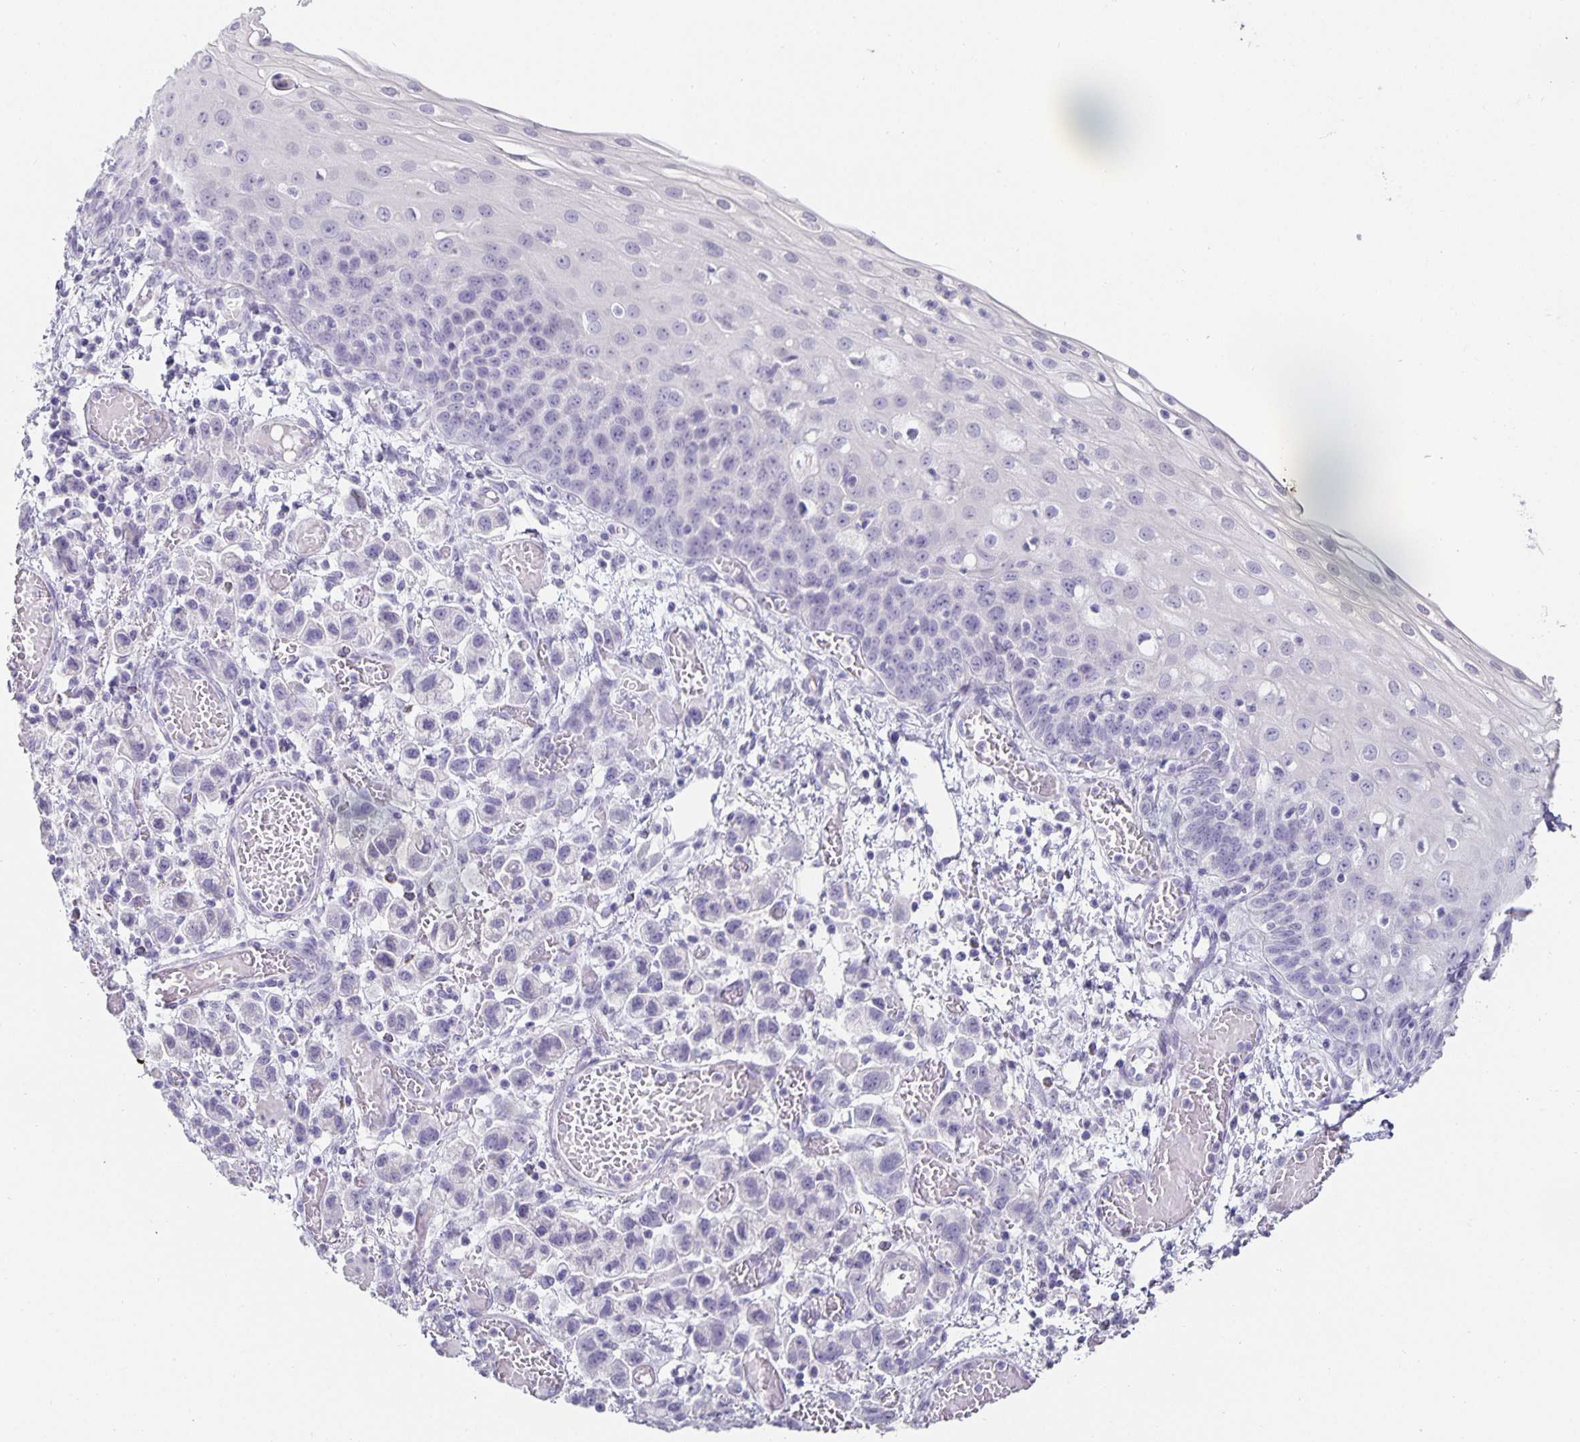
{"staining": {"intensity": "negative", "quantity": "none", "location": "none"}, "tissue": "esophagus", "cell_type": "Squamous epithelial cells", "image_type": "normal", "snomed": [{"axis": "morphology", "description": "Normal tissue, NOS"}, {"axis": "morphology", "description": "Adenocarcinoma, NOS"}, {"axis": "topography", "description": "Esophagus"}], "caption": "An image of esophagus stained for a protein shows no brown staining in squamous epithelial cells. (DAB (3,3'-diaminobenzidine) immunohistochemistry (IHC) with hematoxylin counter stain).", "gene": "CHGA", "patient": {"sex": "male", "age": 81}}